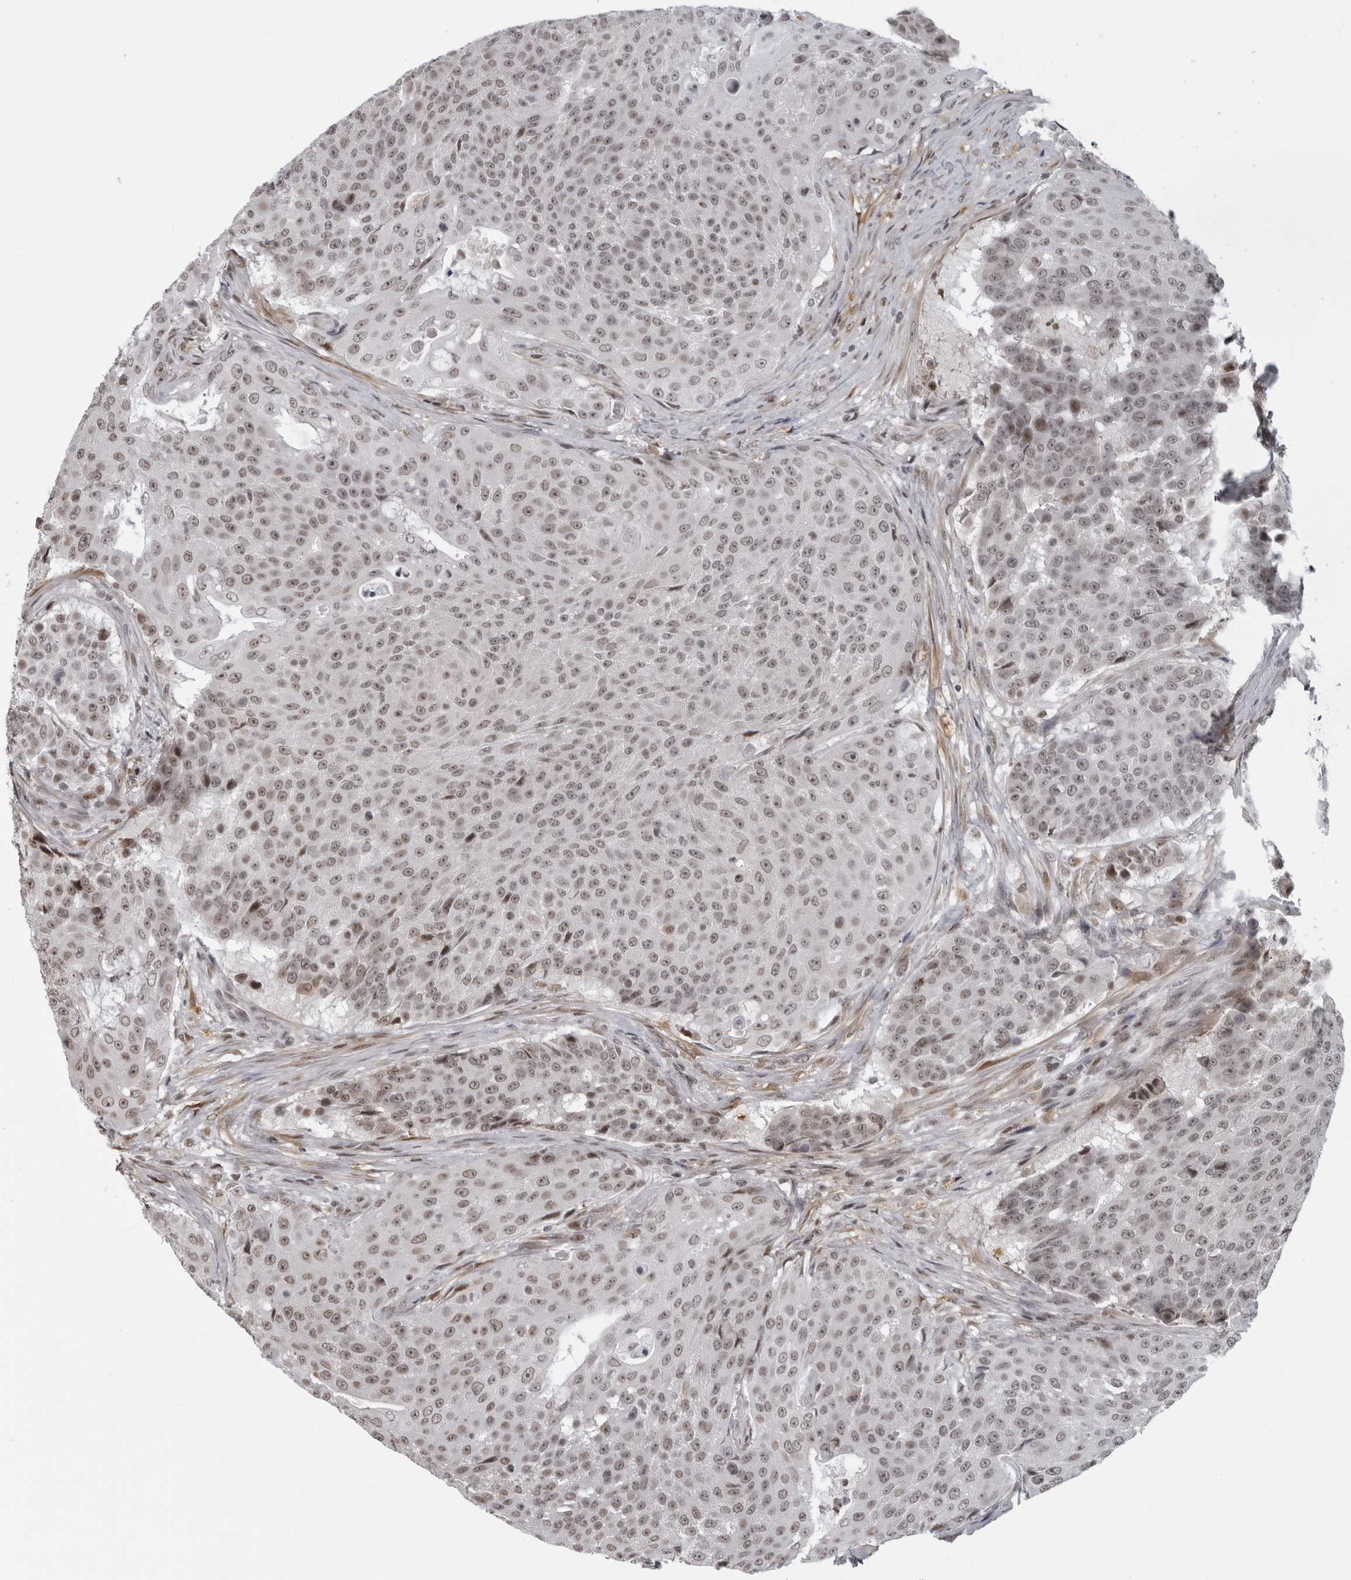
{"staining": {"intensity": "moderate", "quantity": ">75%", "location": "nuclear"}, "tissue": "urothelial cancer", "cell_type": "Tumor cells", "image_type": "cancer", "snomed": [{"axis": "morphology", "description": "Urothelial carcinoma, High grade"}, {"axis": "topography", "description": "Urinary bladder"}], "caption": "IHC histopathology image of neoplastic tissue: human urothelial carcinoma (high-grade) stained using IHC exhibits medium levels of moderate protein expression localized specifically in the nuclear of tumor cells, appearing as a nuclear brown color.", "gene": "MAF", "patient": {"sex": "female", "age": 63}}